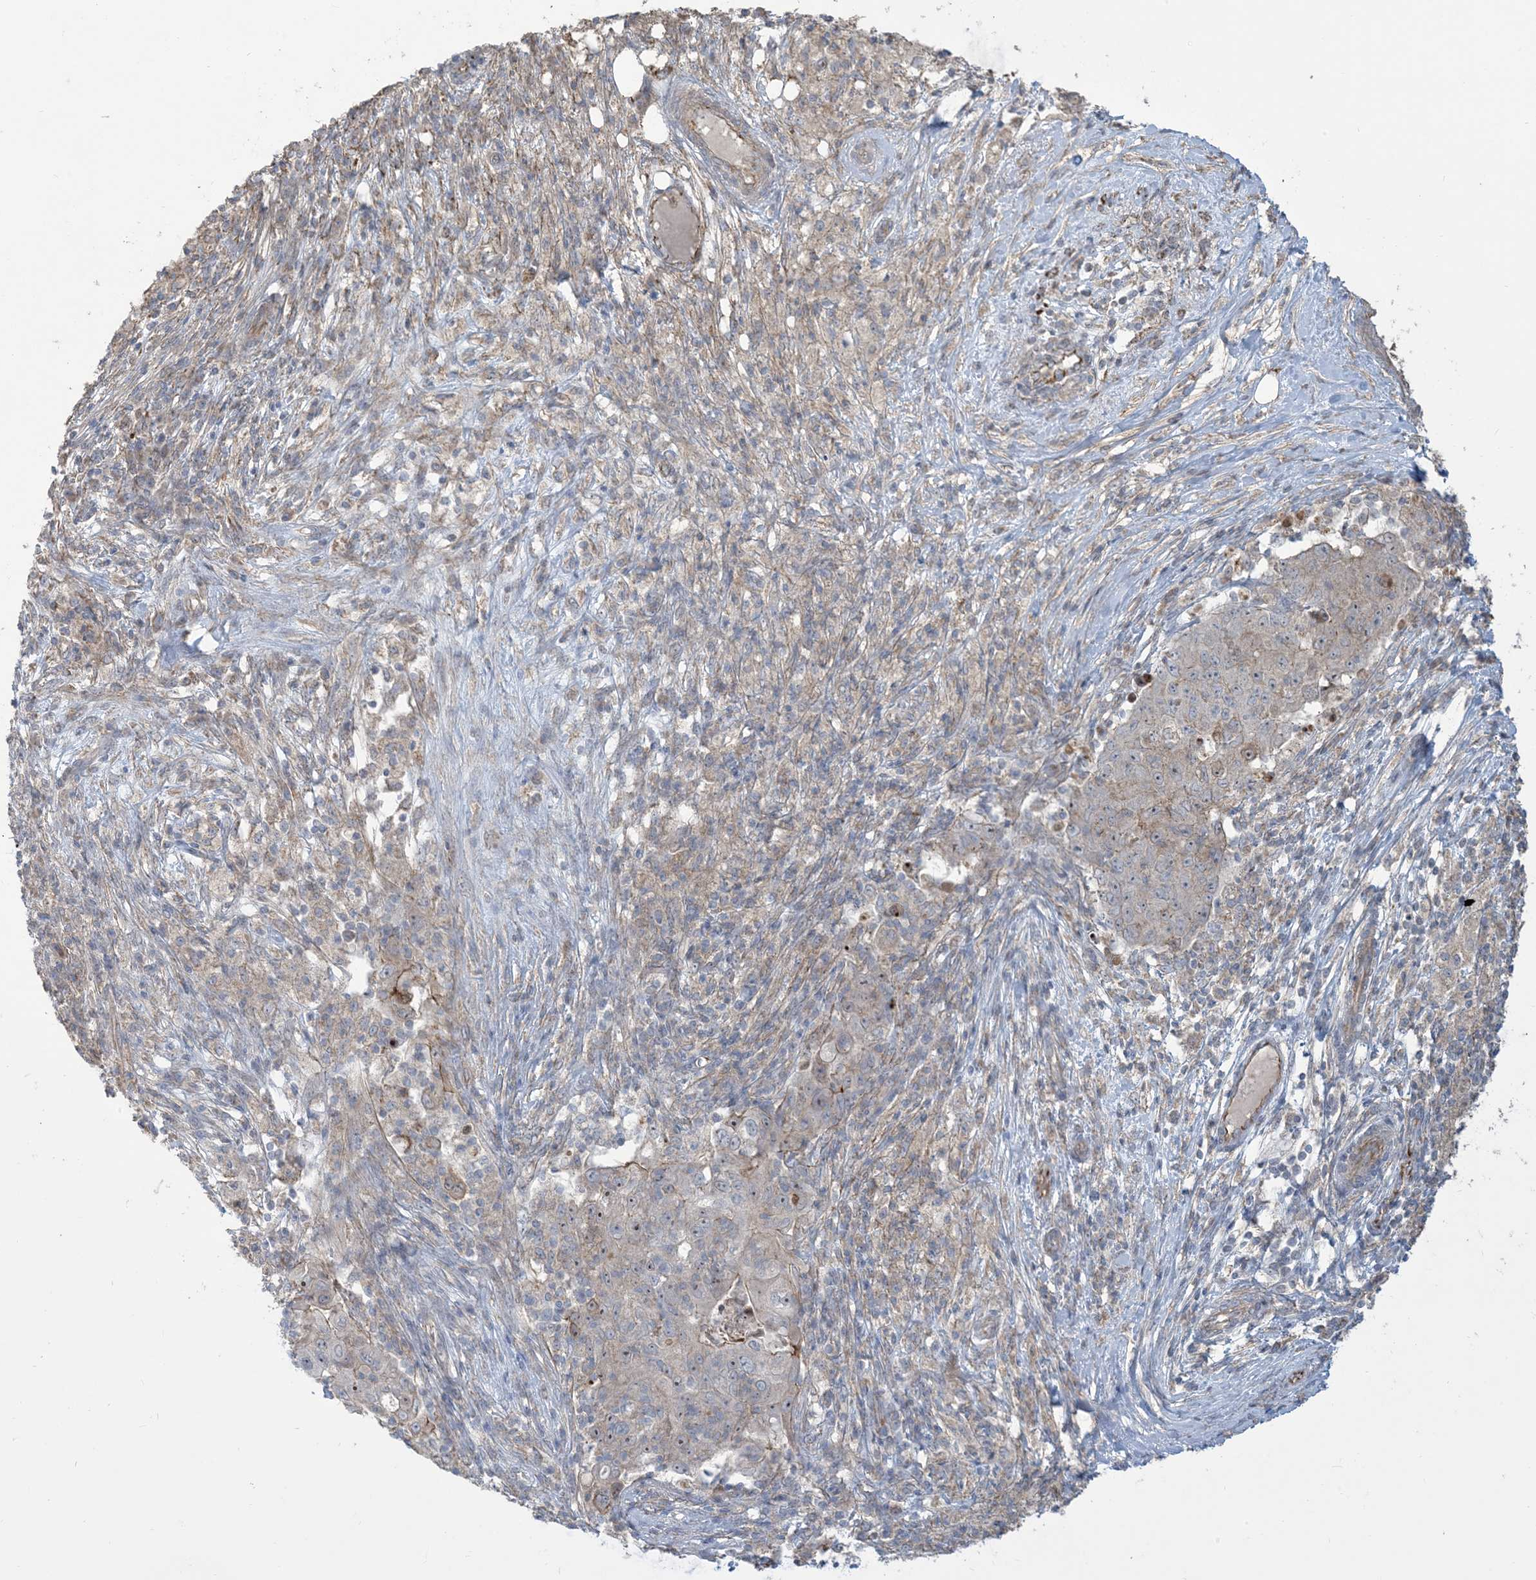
{"staining": {"intensity": "moderate", "quantity": "<25%", "location": "nuclear"}, "tissue": "ovarian cancer", "cell_type": "Tumor cells", "image_type": "cancer", "snomed": [{"axis": "morphology", "description": "Carcinoma, endometroid"}, {"axis": "topography", "description": "Ovary"}], "caption": "Moderate nuclear expression for a protein is seen in about <25% of tumor cells of endometroid carcinoma (ovarian) using immunohistochemistry.", "gene": "KLHL18", "patient": {"sex": "female", "age": 42}}